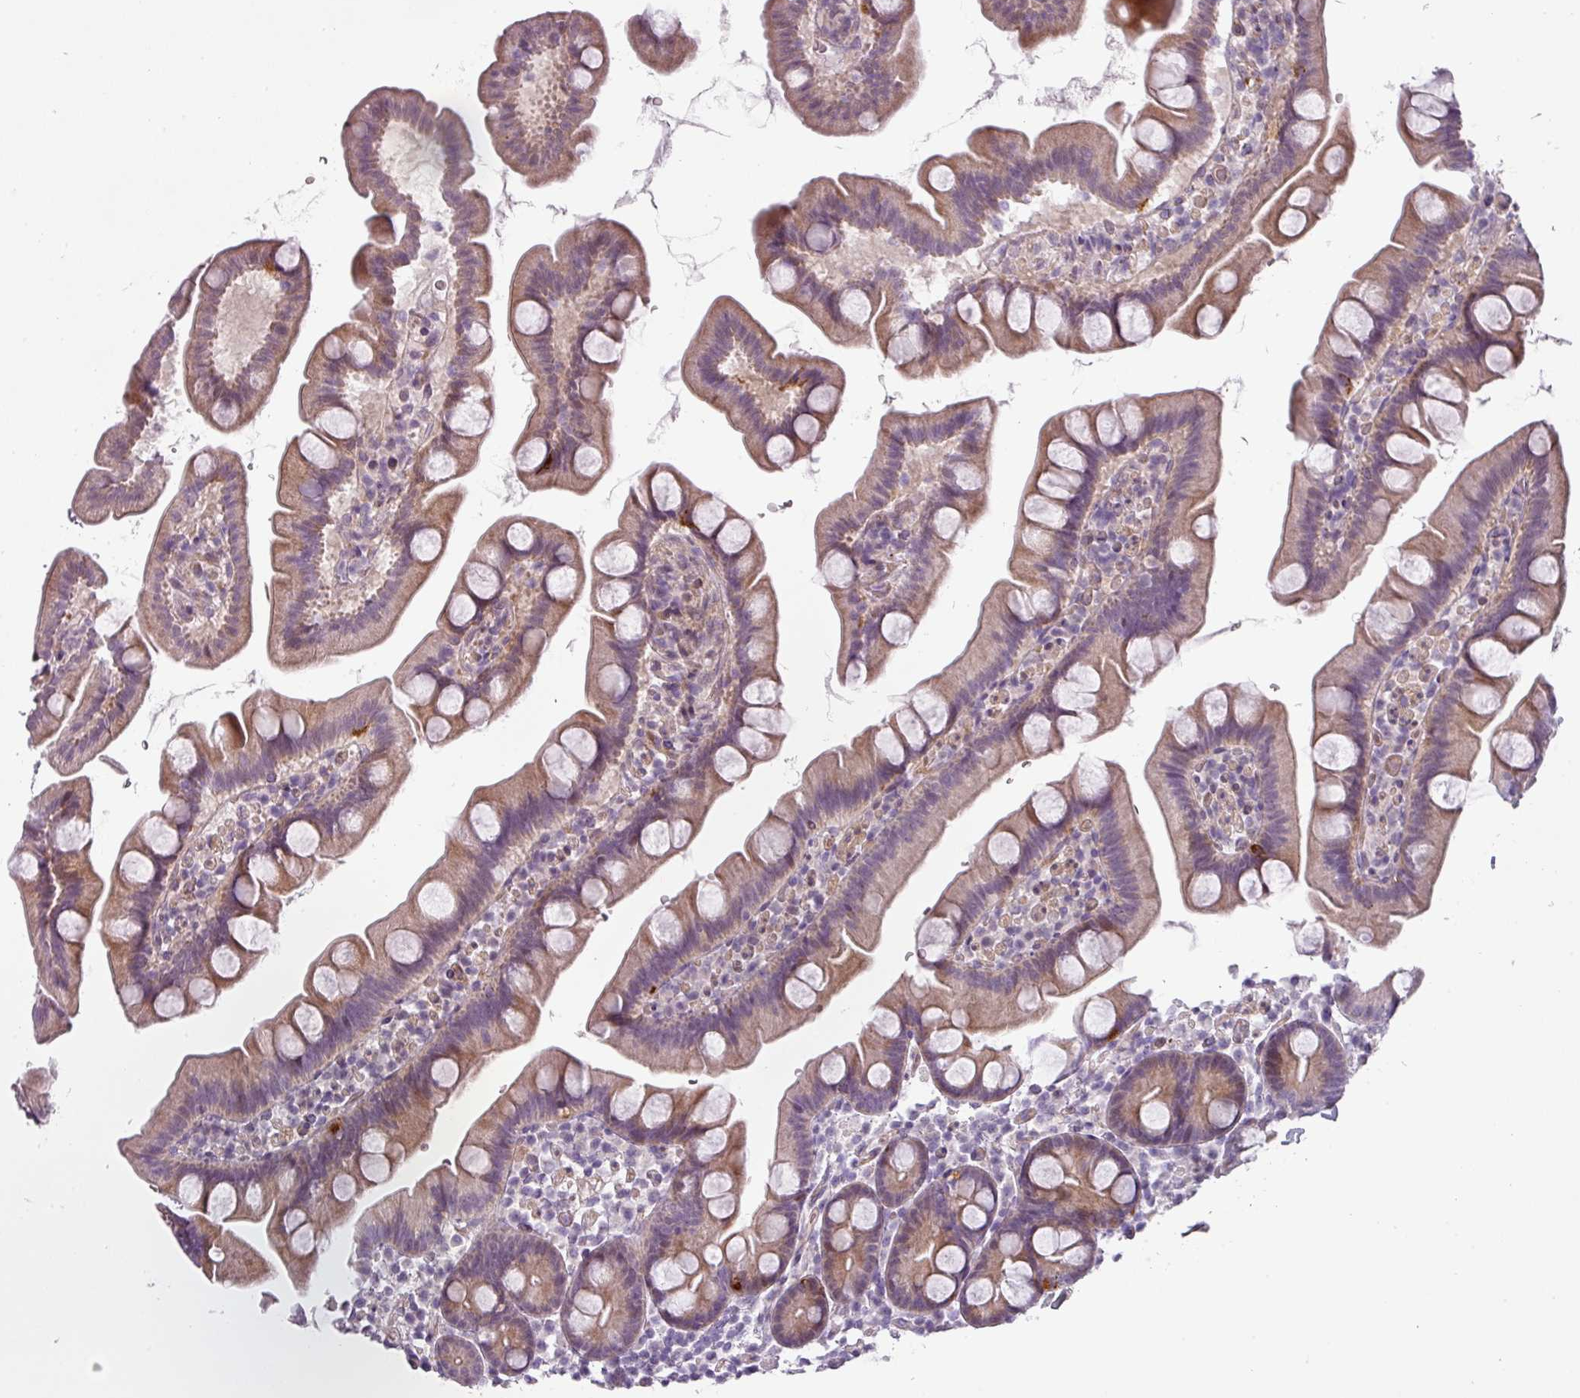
{"staining": {"intensity": "moderate", "quantity": ">75%", "location": "cytoplasmic/membranous"}, "tissue": "small intestine", "cell_type": "Glandular cells", "image_type": "normal", "snomed": [{"axis": "morphology", "description": "Normal tissue, NOS"}, {"axis": "topography", "description": "Small intestine"}], "caption": "Immunohistochemical staining of unremarkable human small intestine demonstrates >75% levels of moderate cytoplasmic/membranous protein expression in approximately >75% of glandular cells. (DAB (3,3'-diaminobenzidine) IHC with brightfield microscopy, high magnification).", "gene": "CHRDL1", "patient": {"sex": "female", "age": 68}}